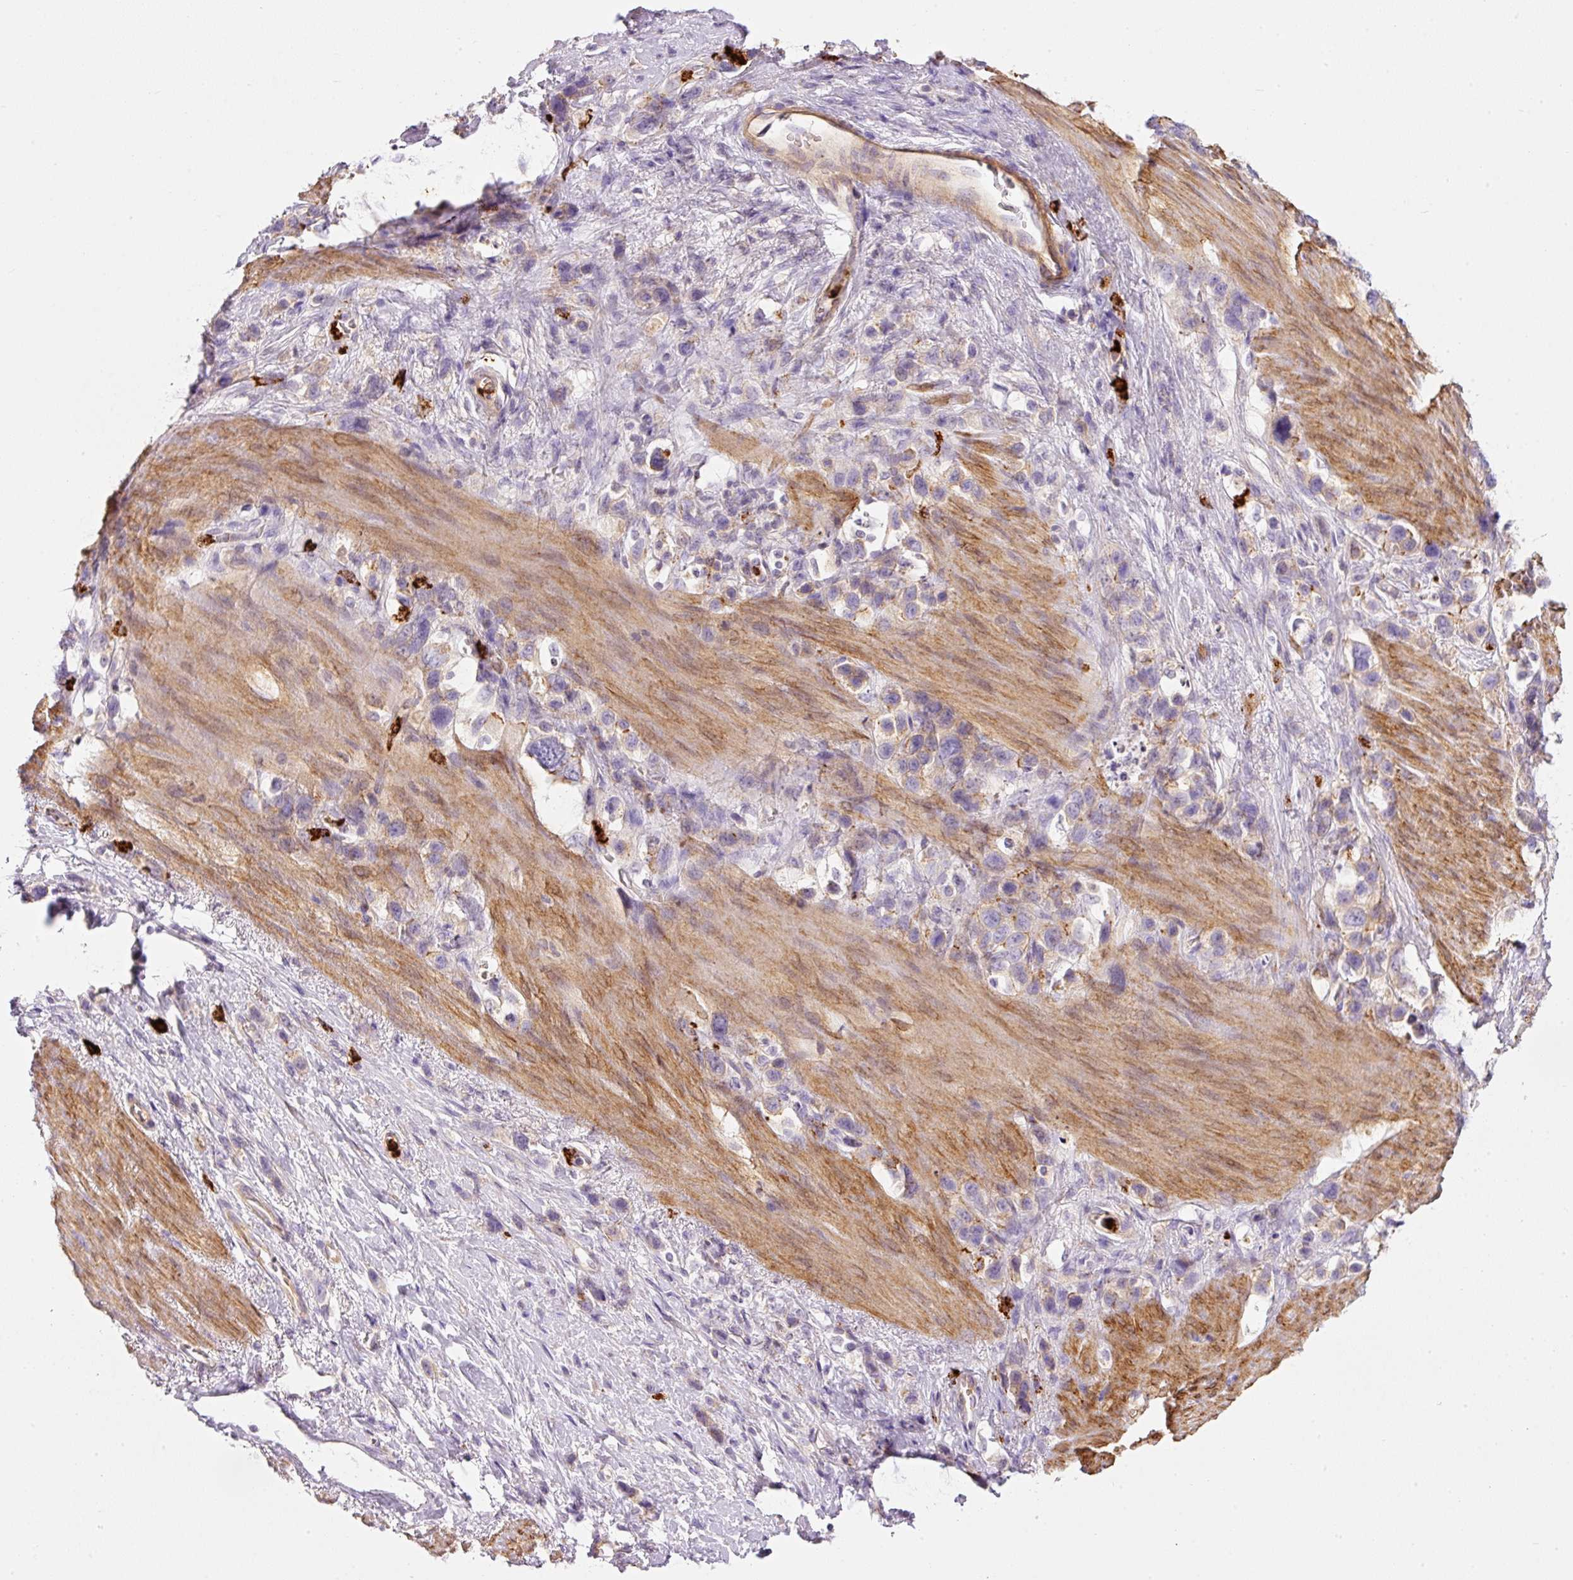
{"staining": {"intensity": "negative", "quantity": "none", "location": "none"}, "tissue": "stomach cancer", "cell_type": "Tumor cells", "image_type": "cancer", "snomed": [{"axis": "morphology", "description": "Adenocarcinoma, NOS"}, {"axis": "topography", "description": "Stomach"}], "caption": "There is no significant expression in tumor cells of stomach adenocarcinoma.", "gene": "MAP3K3", "patient": {"sex": "female", "age": 65}}